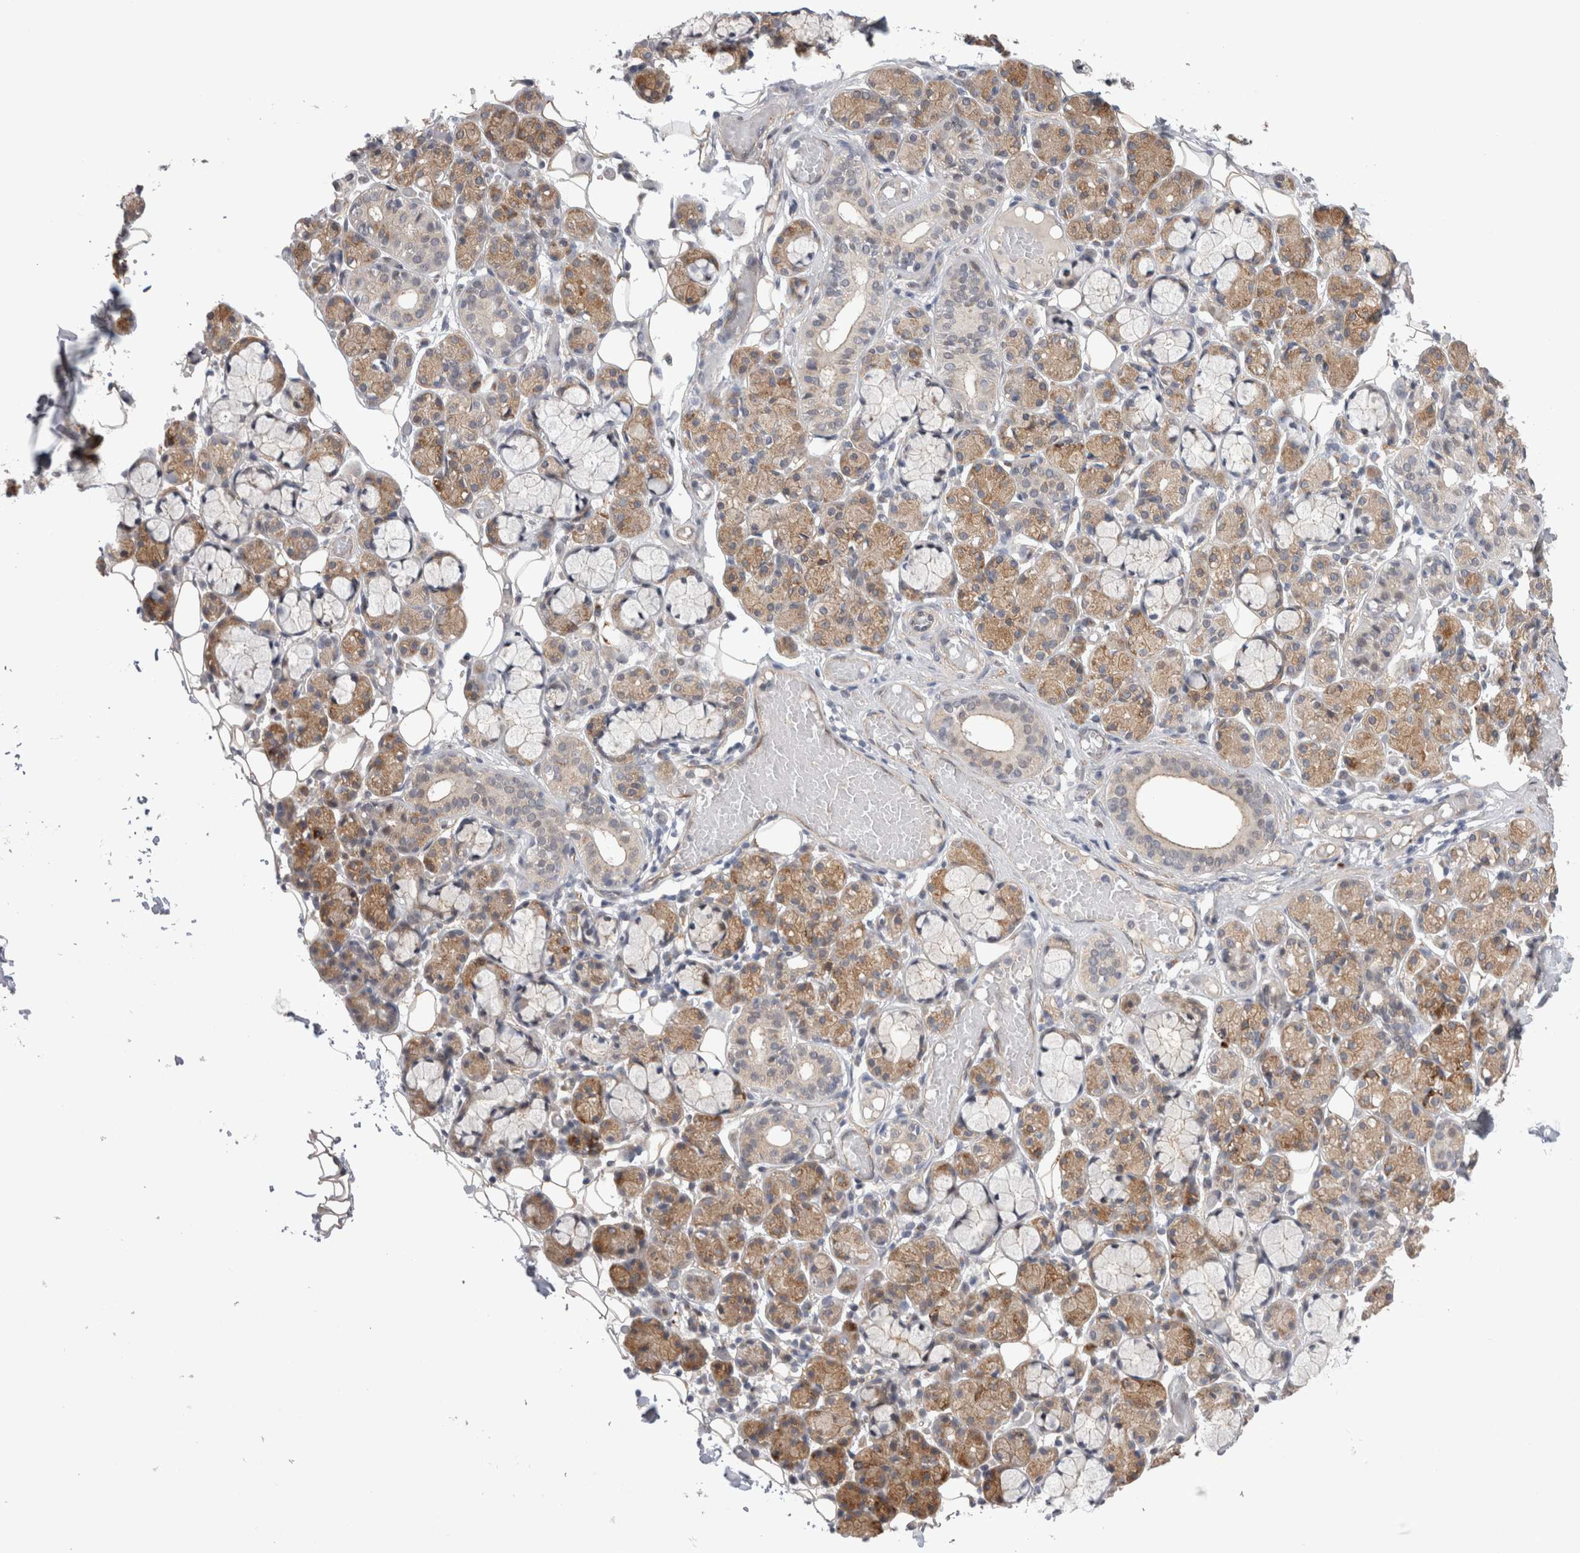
{"staining": {"intensity": "moderate", "quantity": "25%-75%", "location": "cytoplasmic/membranous"}, "tissue": "salivary gland", "cell_type": "Glandular cells", "image_type": "normal", "snomed": [{"axis": "morphology", "description": "Normal tissue, NOS"}, {"axis": "topography", "description": "Salivary gland"}], "caption": "Salivary gland stained for a protein (brown) demonstrates moderate cytoplasmic/membranous positive positivity in approximately 25%-75% of glandular cells.", "gene": "TAFA5", "patient": {"sex": "male", "age": 63}}